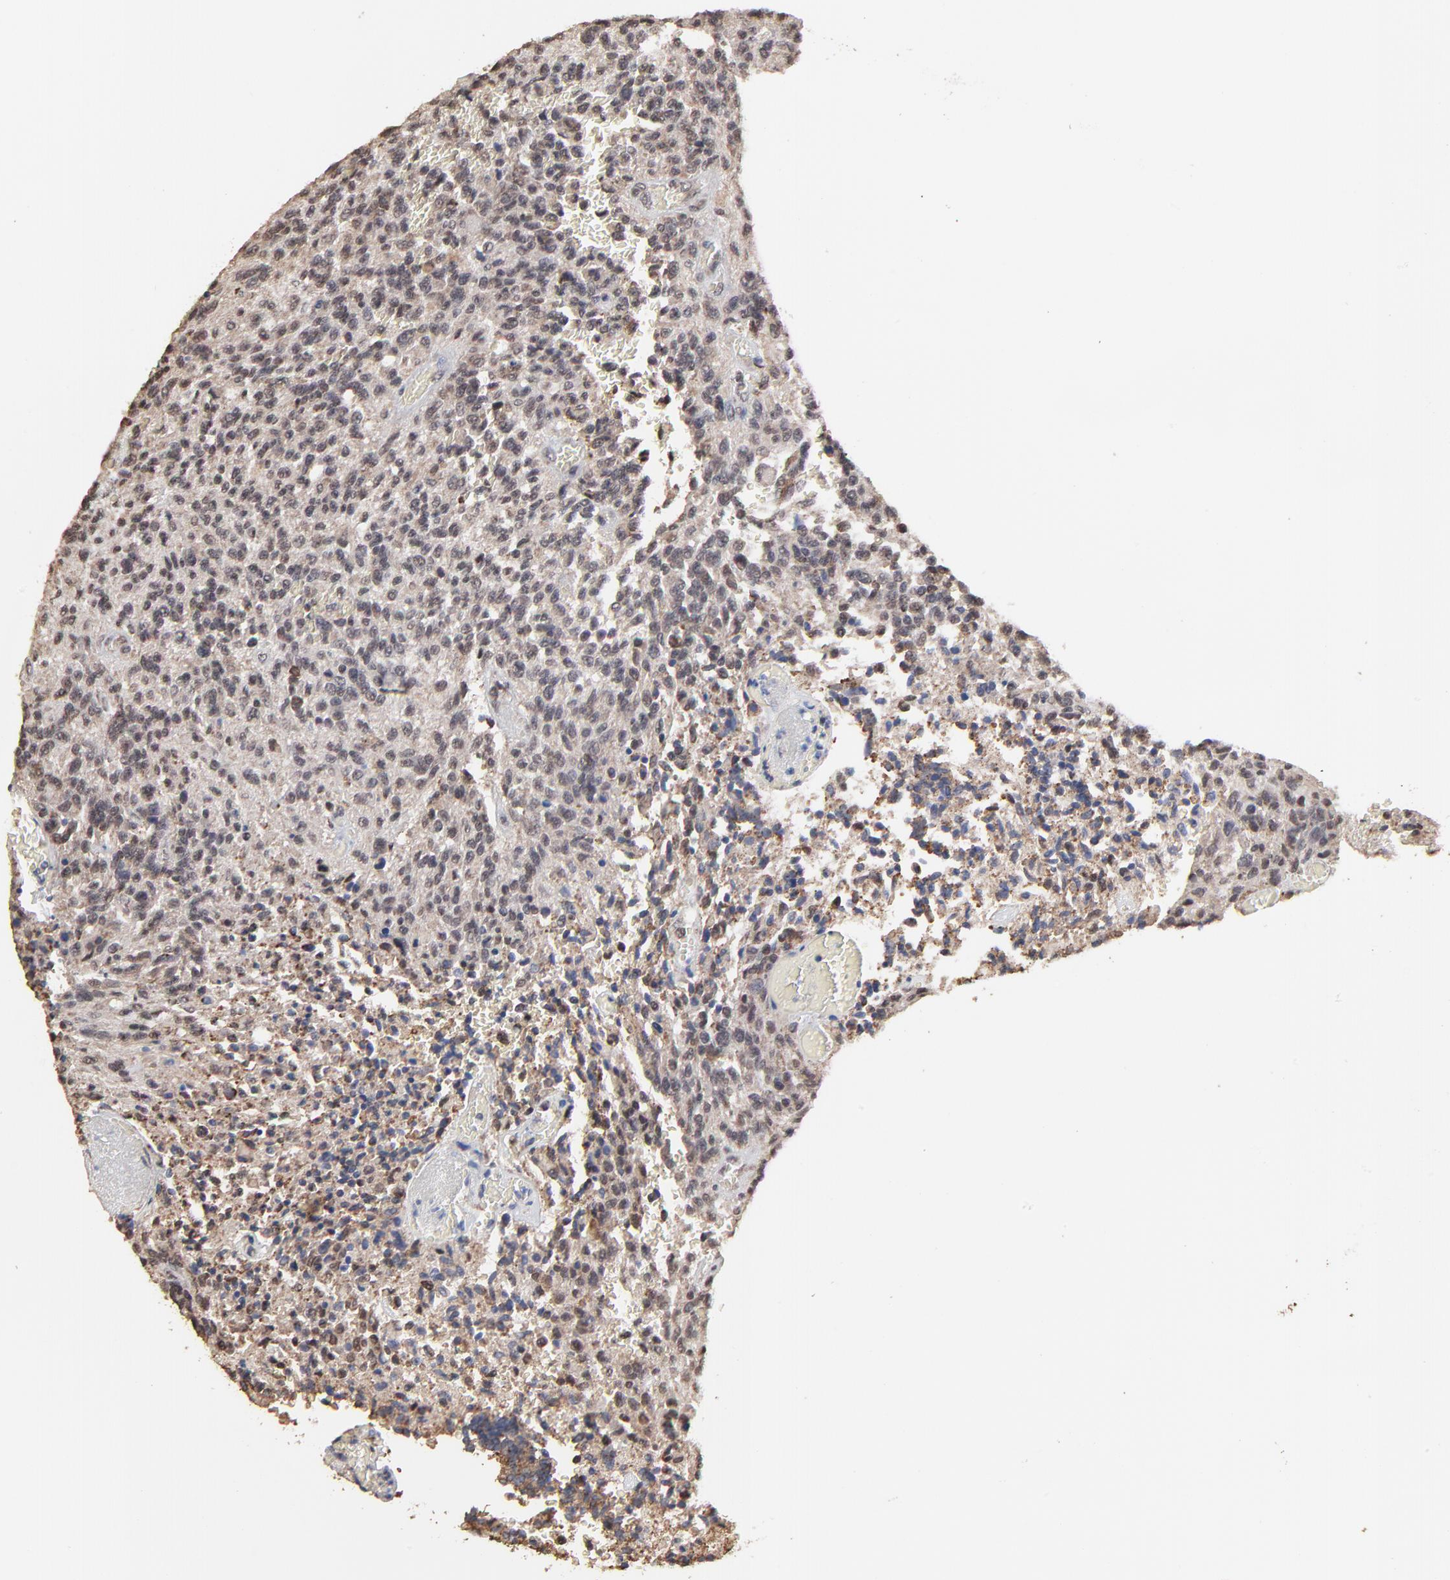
{"staining": {"intensity": "moderate", "quantity": "25%-75%", "location": "cytoplasmic/membranous"}, "tissue": "glioma", "cell_type": "Tumor cells", "image_type": "cancer", "snomed": [{"axis": "morphology", "description": "Normal tissue, NOS"}, {"axis": "morphology", "description": "Glioma, malignant, High grade"}, {"axis": "topography", "description": "Cerebral cortex"}], "caption": "Immunohistochemical staining of human malignant glioma (high-grade) exhibits medium levels of moderate cytoplasmic/membranous protein expression in about 25%-75% of tumor cells.", "gene": "CHM", "patient": {"sex": "male", "age": 56}}